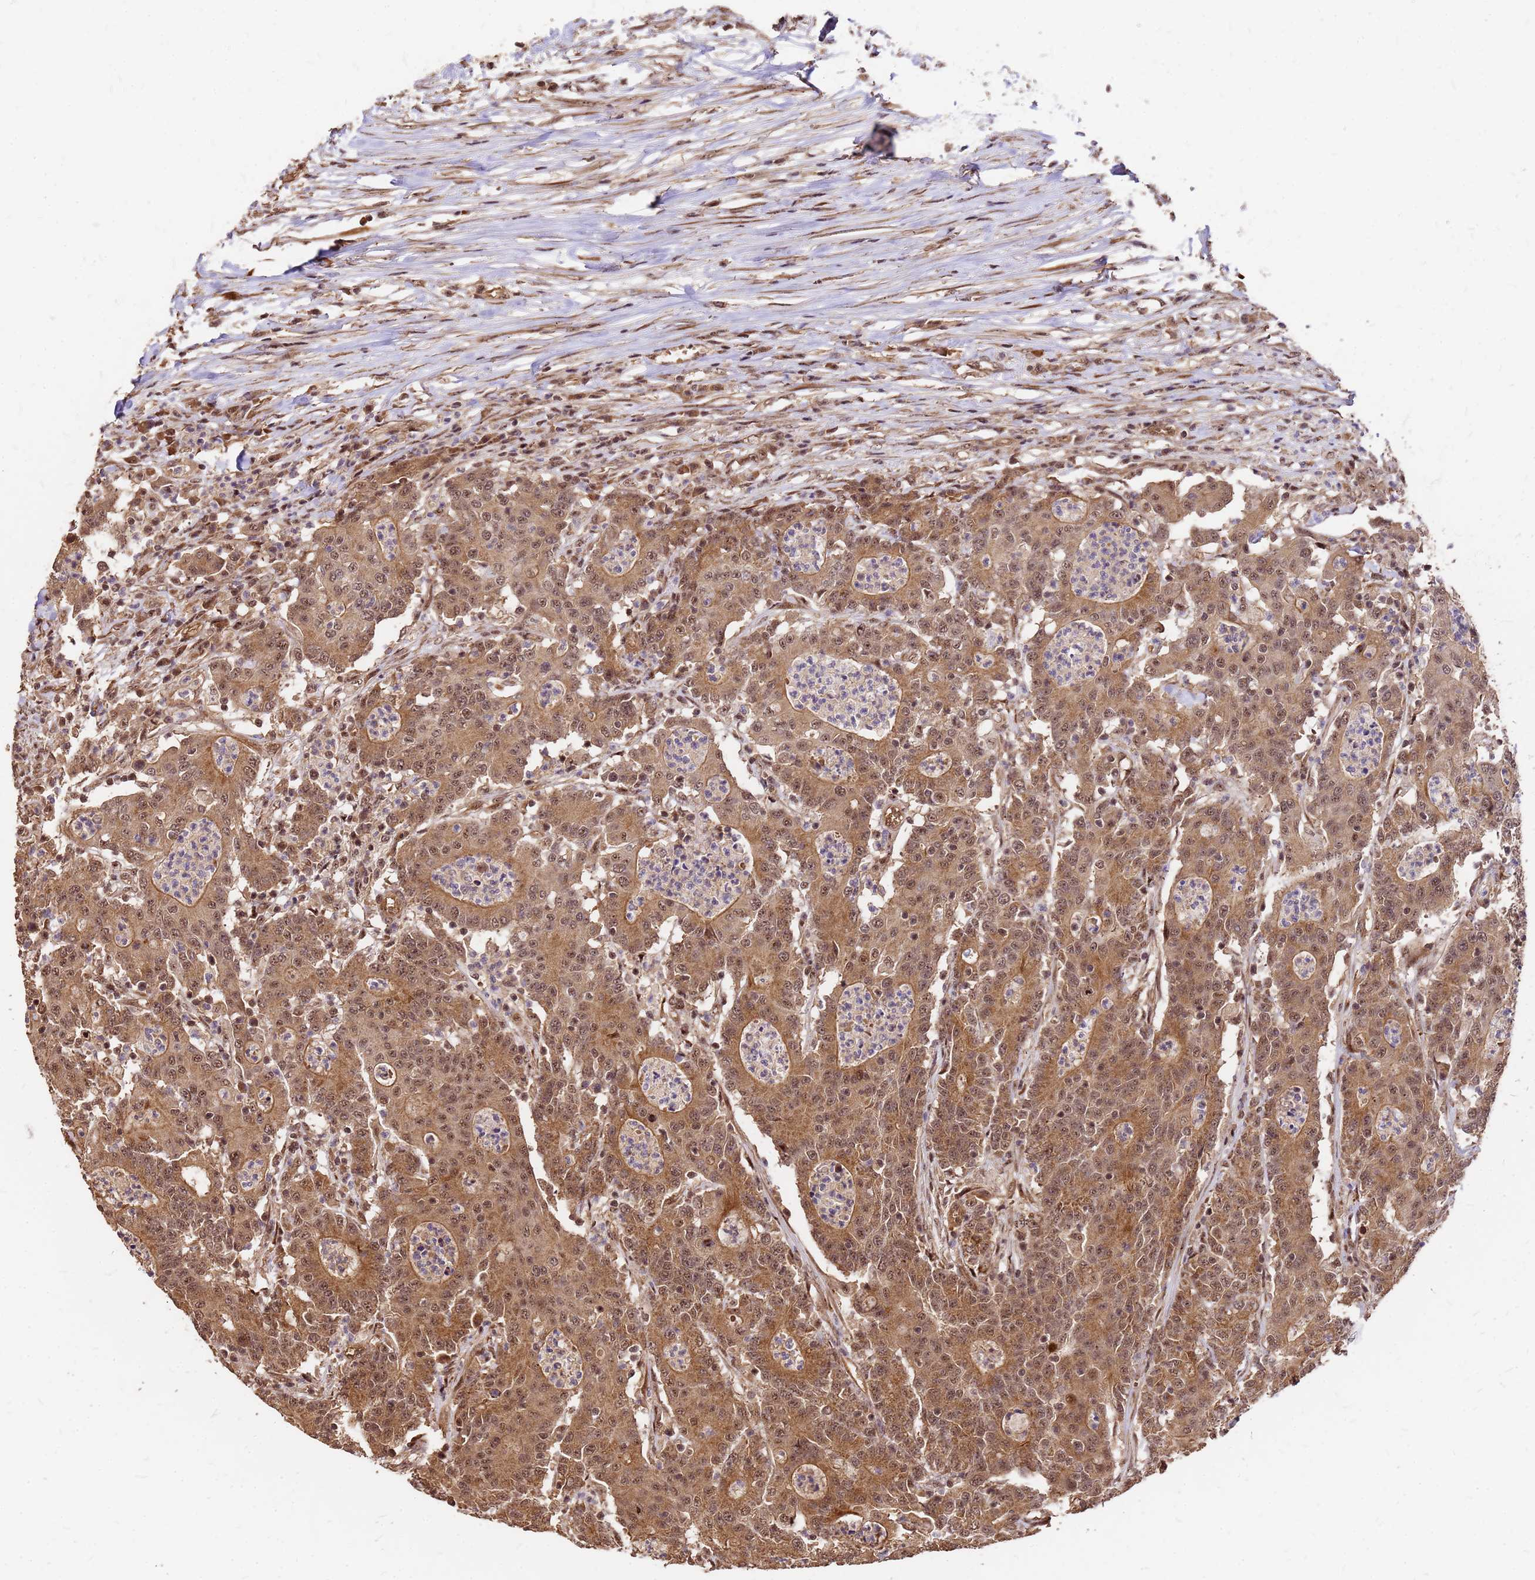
{"staining": {"intensity": "moderate", "quantity": ">75%", "location": "cytoplasmic/membranous,nuclear"}, "tissue": "colorectal cancer", "cell_type": "Tumor cells", "image_type": "cancer", "snomed": [{"axis": "morphology", "description": "Adenocarcinoma, NOS"}, {"axis": "topography", "description": "Colon"}], "caption": "Colorectal cancer stained for a protein (brown) displays moderate cytoplasmic/membranous and nuclear positive staining in approximately >75% of tumor cells.", "gene": "GPATCH8", "patient": {"sex": "male", "age": 83}}